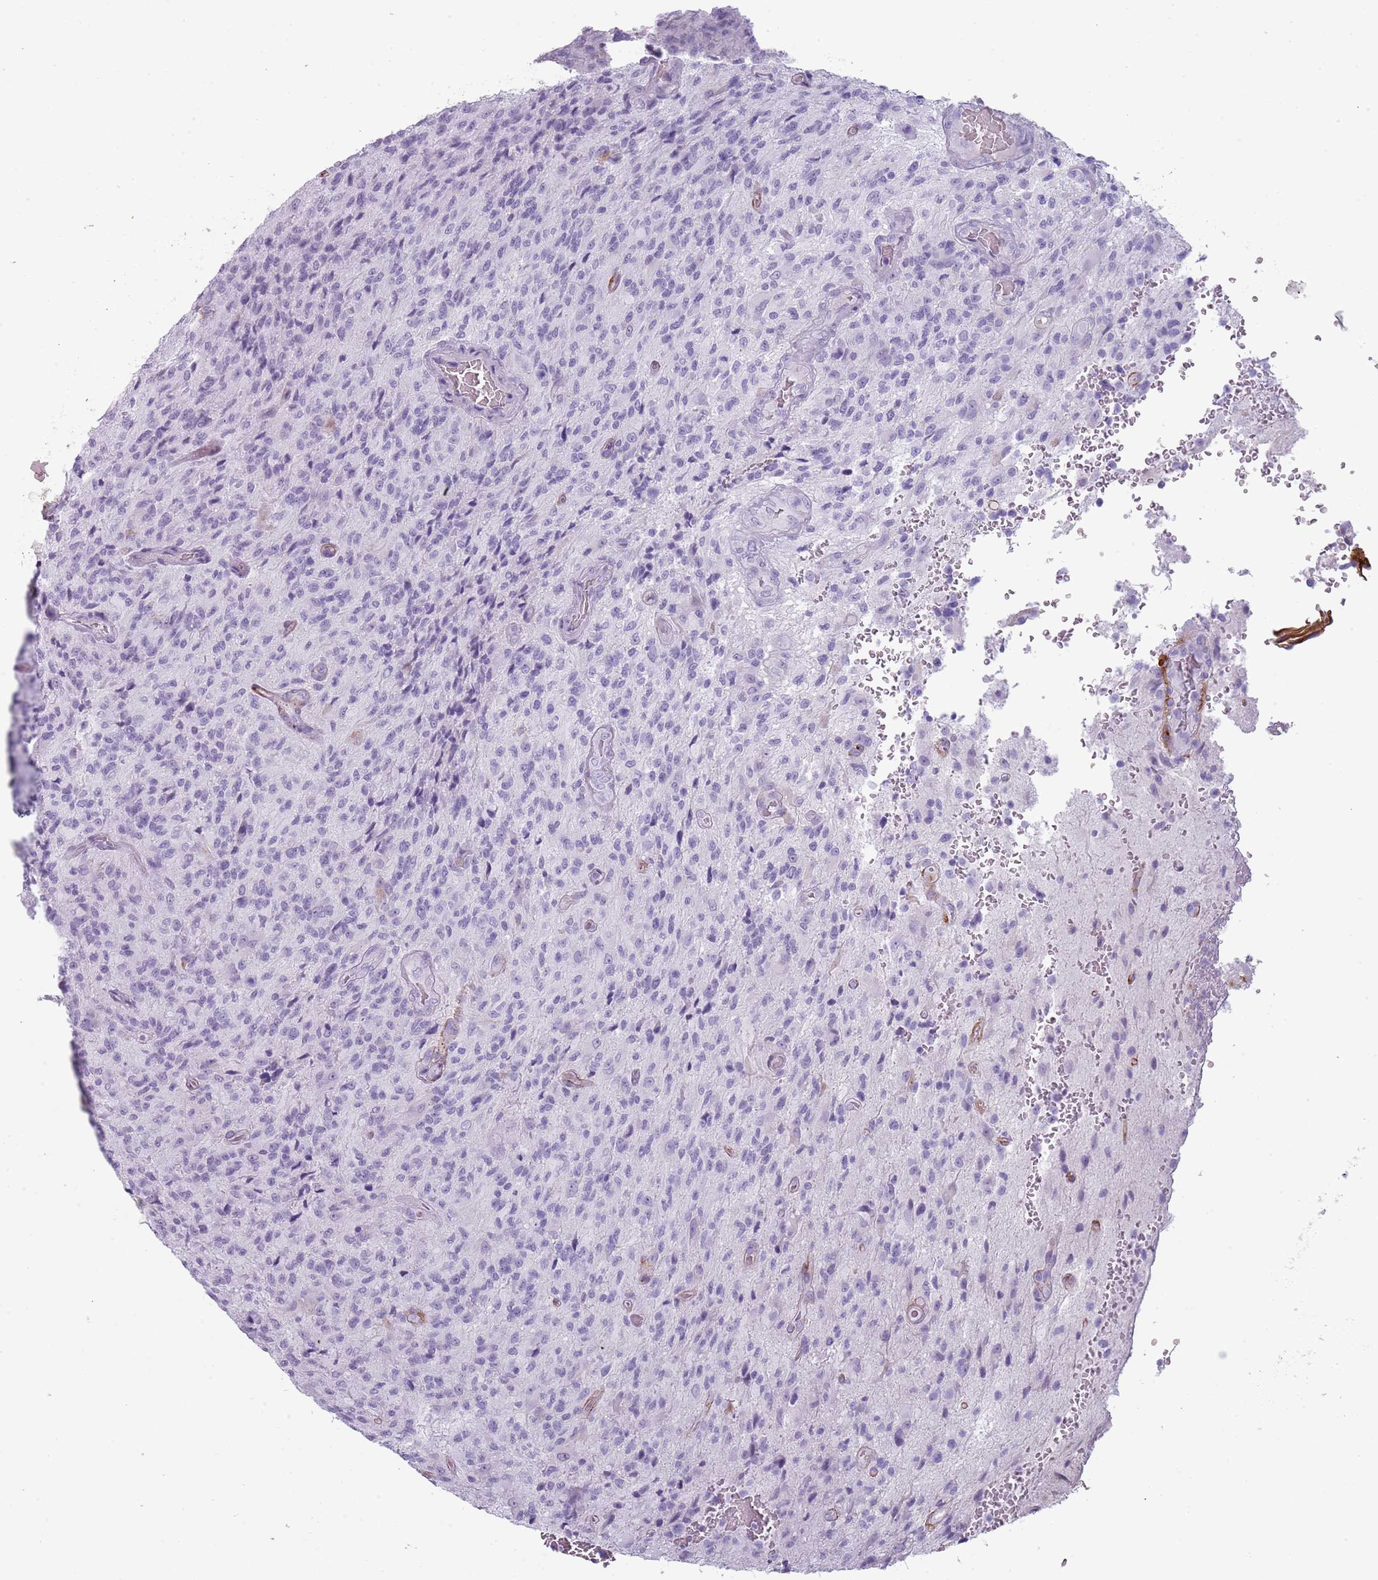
{"staining": {"intensity": "negative", "quantity": "none", "location": "none"}, "tissue": "glioma", "cell_type": "Tumor cells", "image_type": "cancer", "snomed": [{"axis": "morphology", "description": "Normal tissue, NOS"}, {"axis": "morphology", "description": "Glioma, malignant, High grade"}, {"axis": "topography", "description": "Cerebral cortex"}], "caption": "Protein analysis of malignant high-grade glioma shows no significant expression in tumor cells. (DAB immunohistochemistry (IHC), high magnification).", "gene": "COLEC12", "patient": {"sex": "male", "age": 56}}